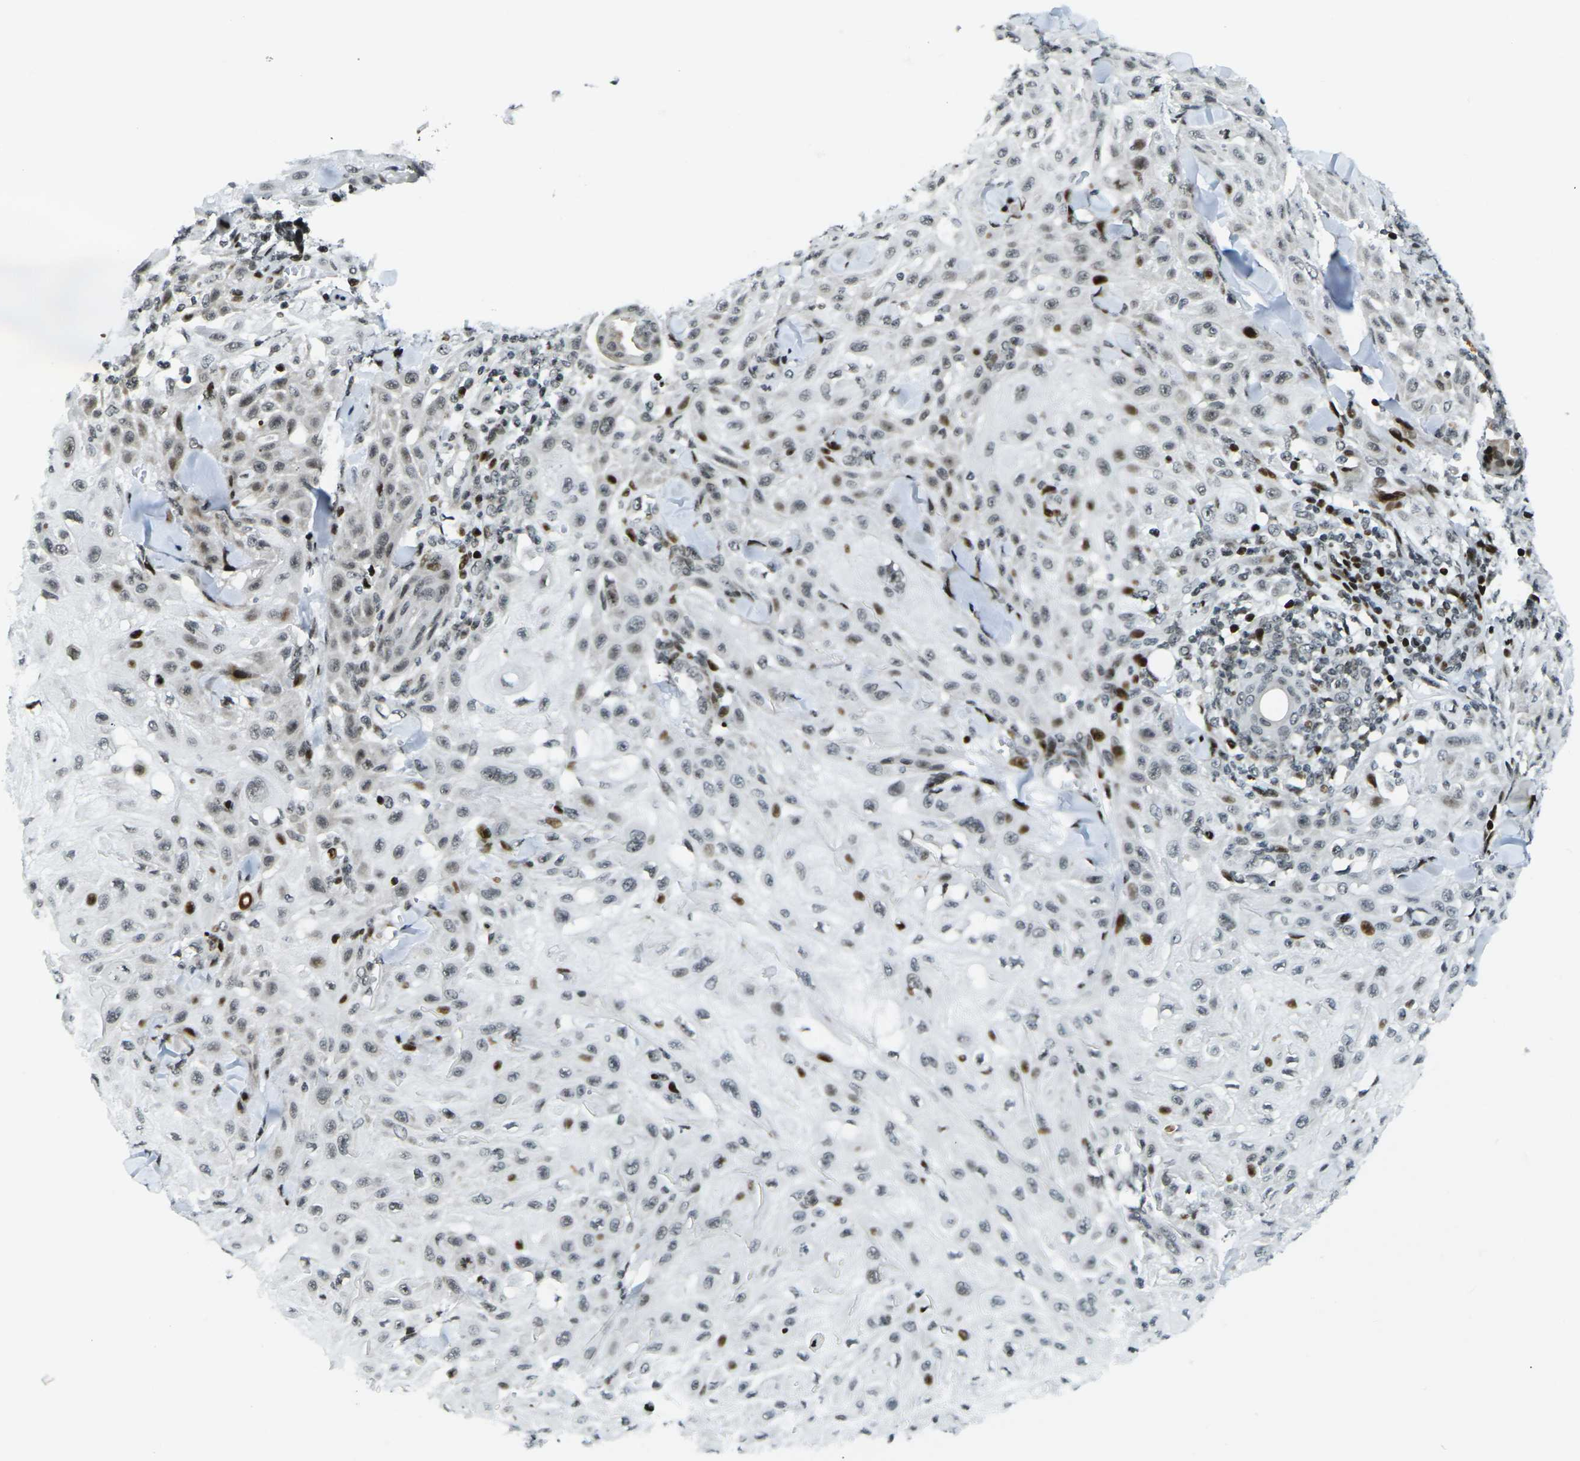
{"staining": {"intensity": "moderate", "quantity": "25%-75%", "location": "nuclear"}, "tissue": "skin cancer", "cell_type": "Tumor cells", "image_type": "cancer", "snomed": [{"axis": "morphology", "description": "Squamous cell carcinoma, NOS"}, {"axis": "topography", "description": "Skin"}], "caption": "Immunohistochemistry (IHC) photomicrograph of neoplastic tissue: skin cancer (squamous cell carcinoma) stained using IHC displays medium levels of moderate protein expression localized specifically in the nuclear of tumor cells, appearing as a nuclear brown color.", "gene": "H3-3A", "patient": {"sex": "male", "age": 24}}